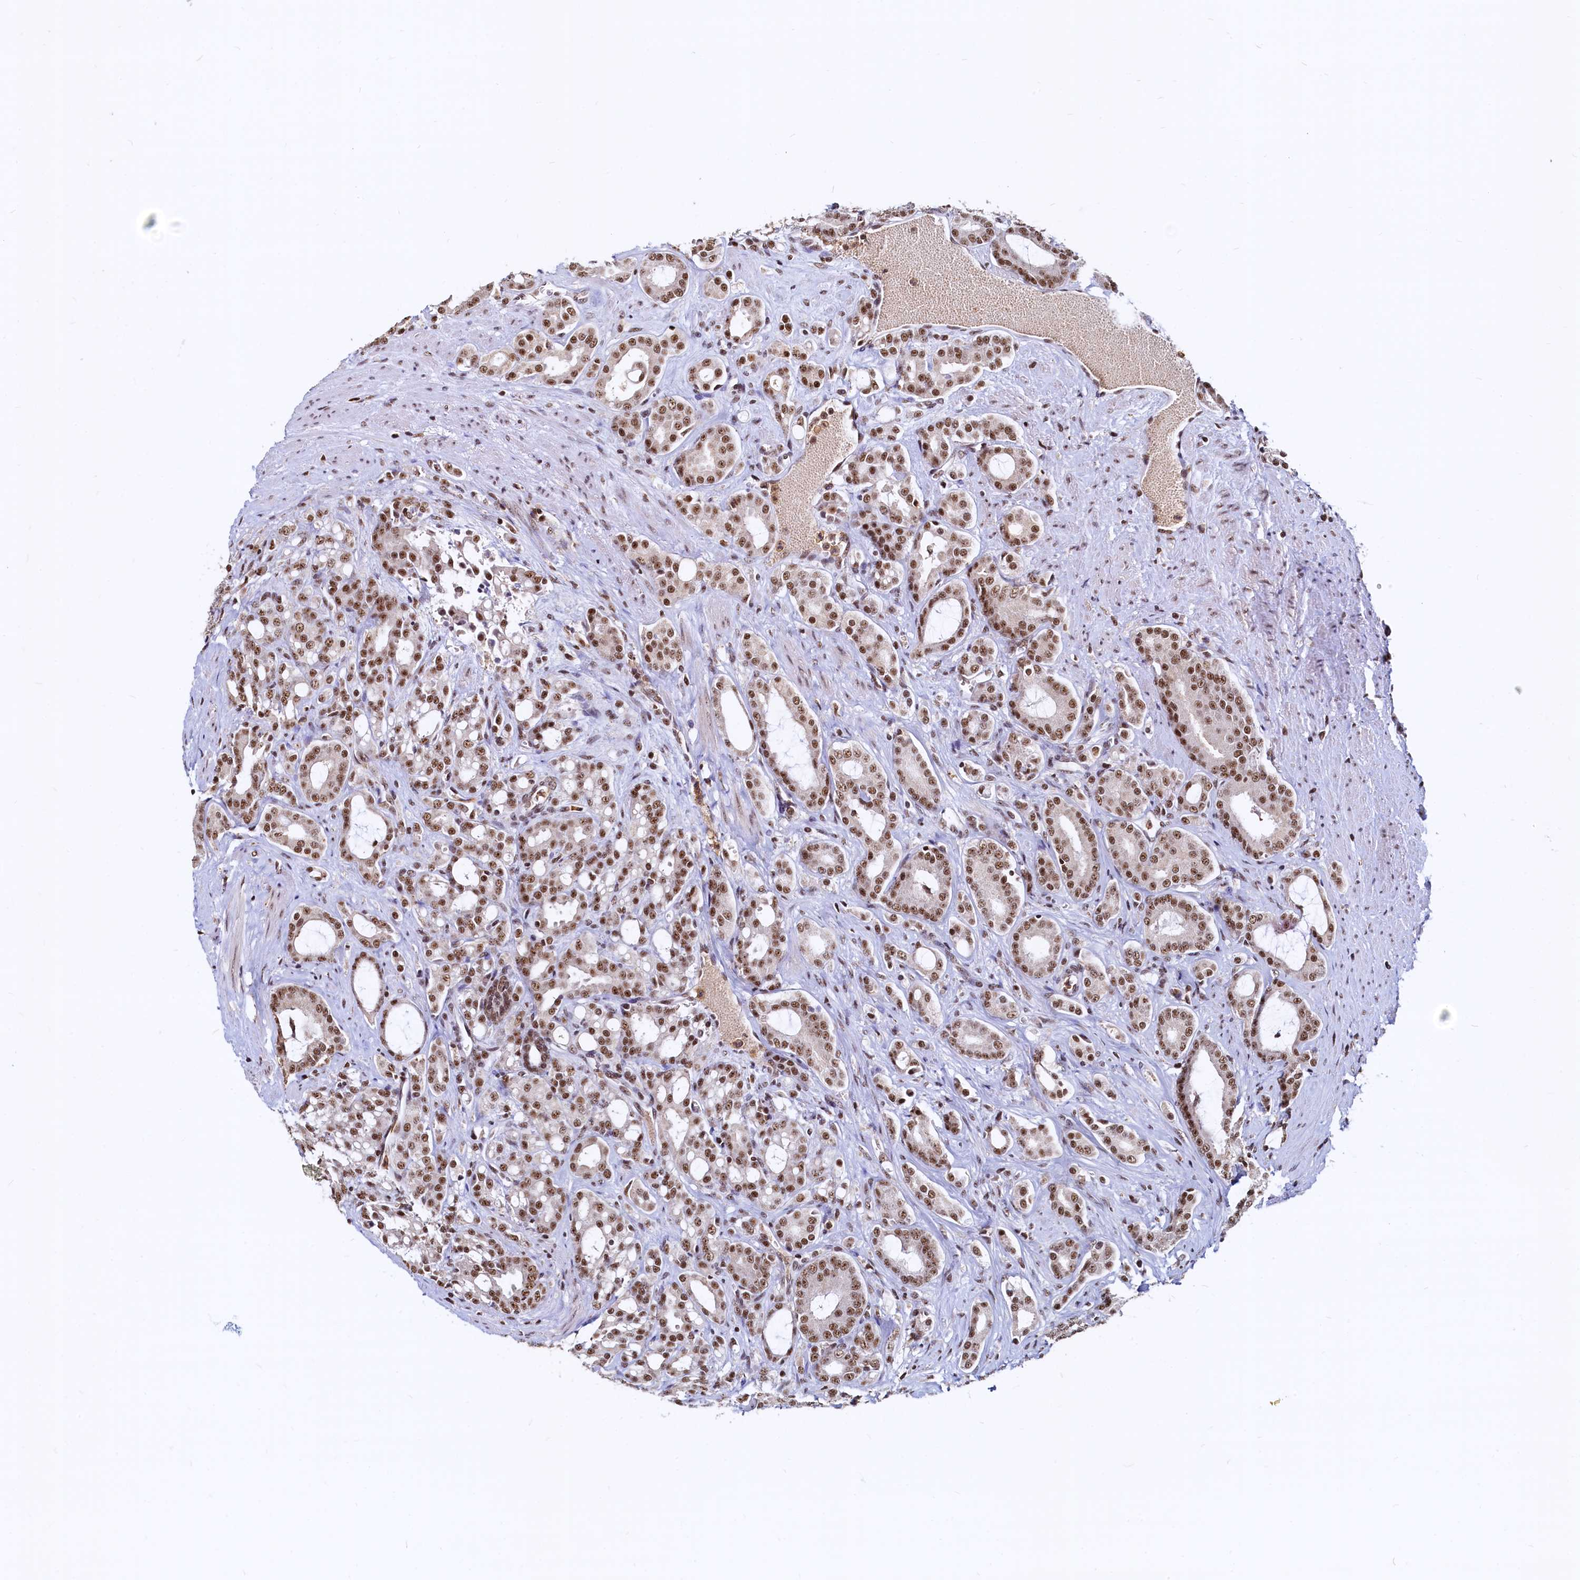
{"staining": {"intensity": "moderate", "quantity": ">75%", "location": "nuclear"}, "tissue": "prostate cancer", "cell_type": "Tumor cells", "image_type": "cancer", "snomed": [{"axis": "morphology", "description": "Adenocarcinoma, High grade"}, {"axis": "topography", "description": "Prostate"}], "caption": "Approximately >75% of tumor cells in human high-grade adenocarcinoma (prostate) reveal moderate nuclear protein staining as visualized by brown immunohistochemical staining.", "gene": "RSRC2", "patient": {"sex": "male", "age": 72}}